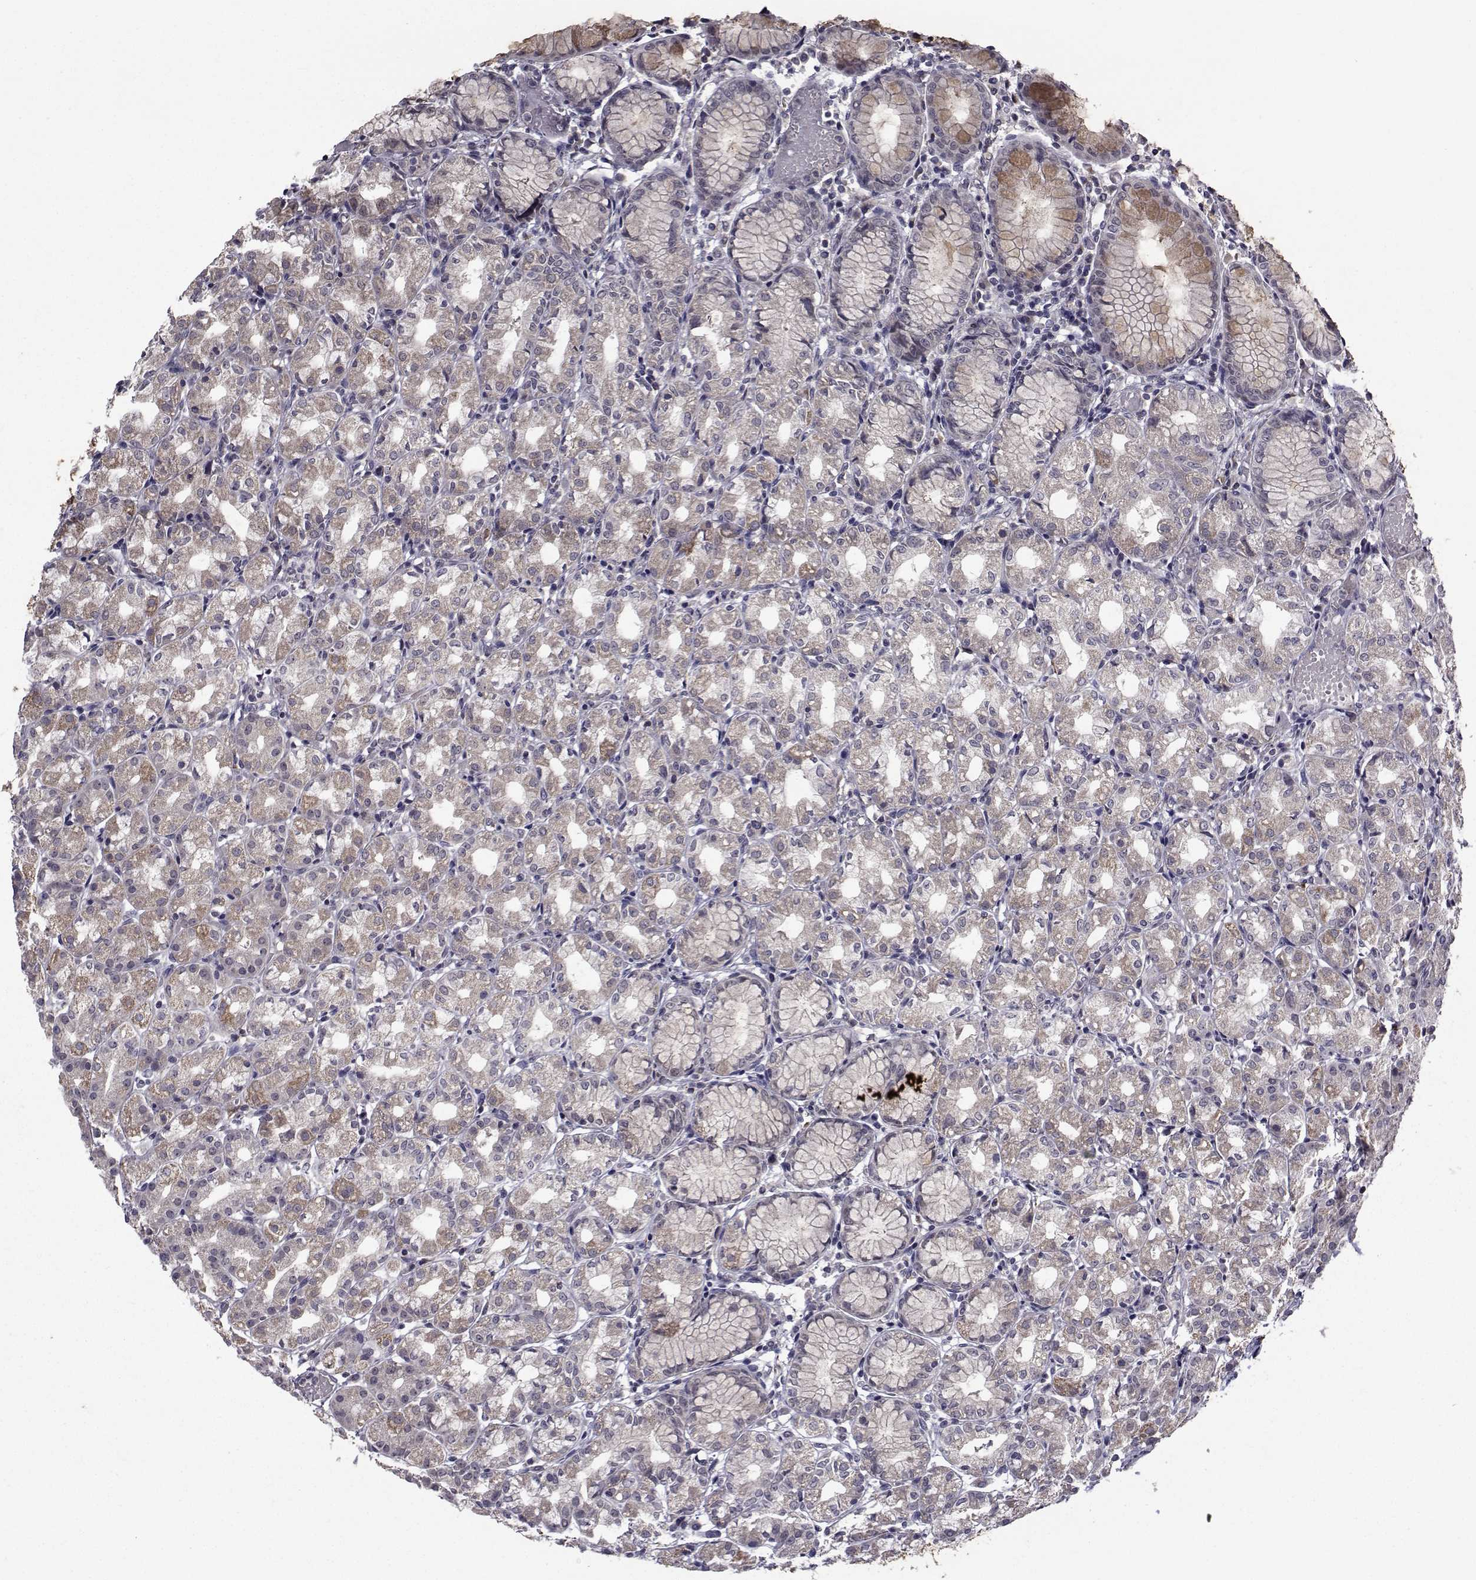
{"staining": {"intensity": "moderate", "quantity": "25%-75%", "location": "cytoplasmic/membranous"}, "tissue": "stomach", "cell_type": "Glandular cells", "image_type": "normal", "snomed": [{"axis": "morphology", "description": "Normal tissue, NOS"}, {"axis": "topography", "description": "Stomach"}], "caption": "There is medium levels of moderate cytoplasmic/membranous expression in glandular cells of unremarkable stomach, as demonstrated by immunohistochemical staining (brown color).", "gene": "FDXR", "patient": {"sex": "female", "age": 57}}